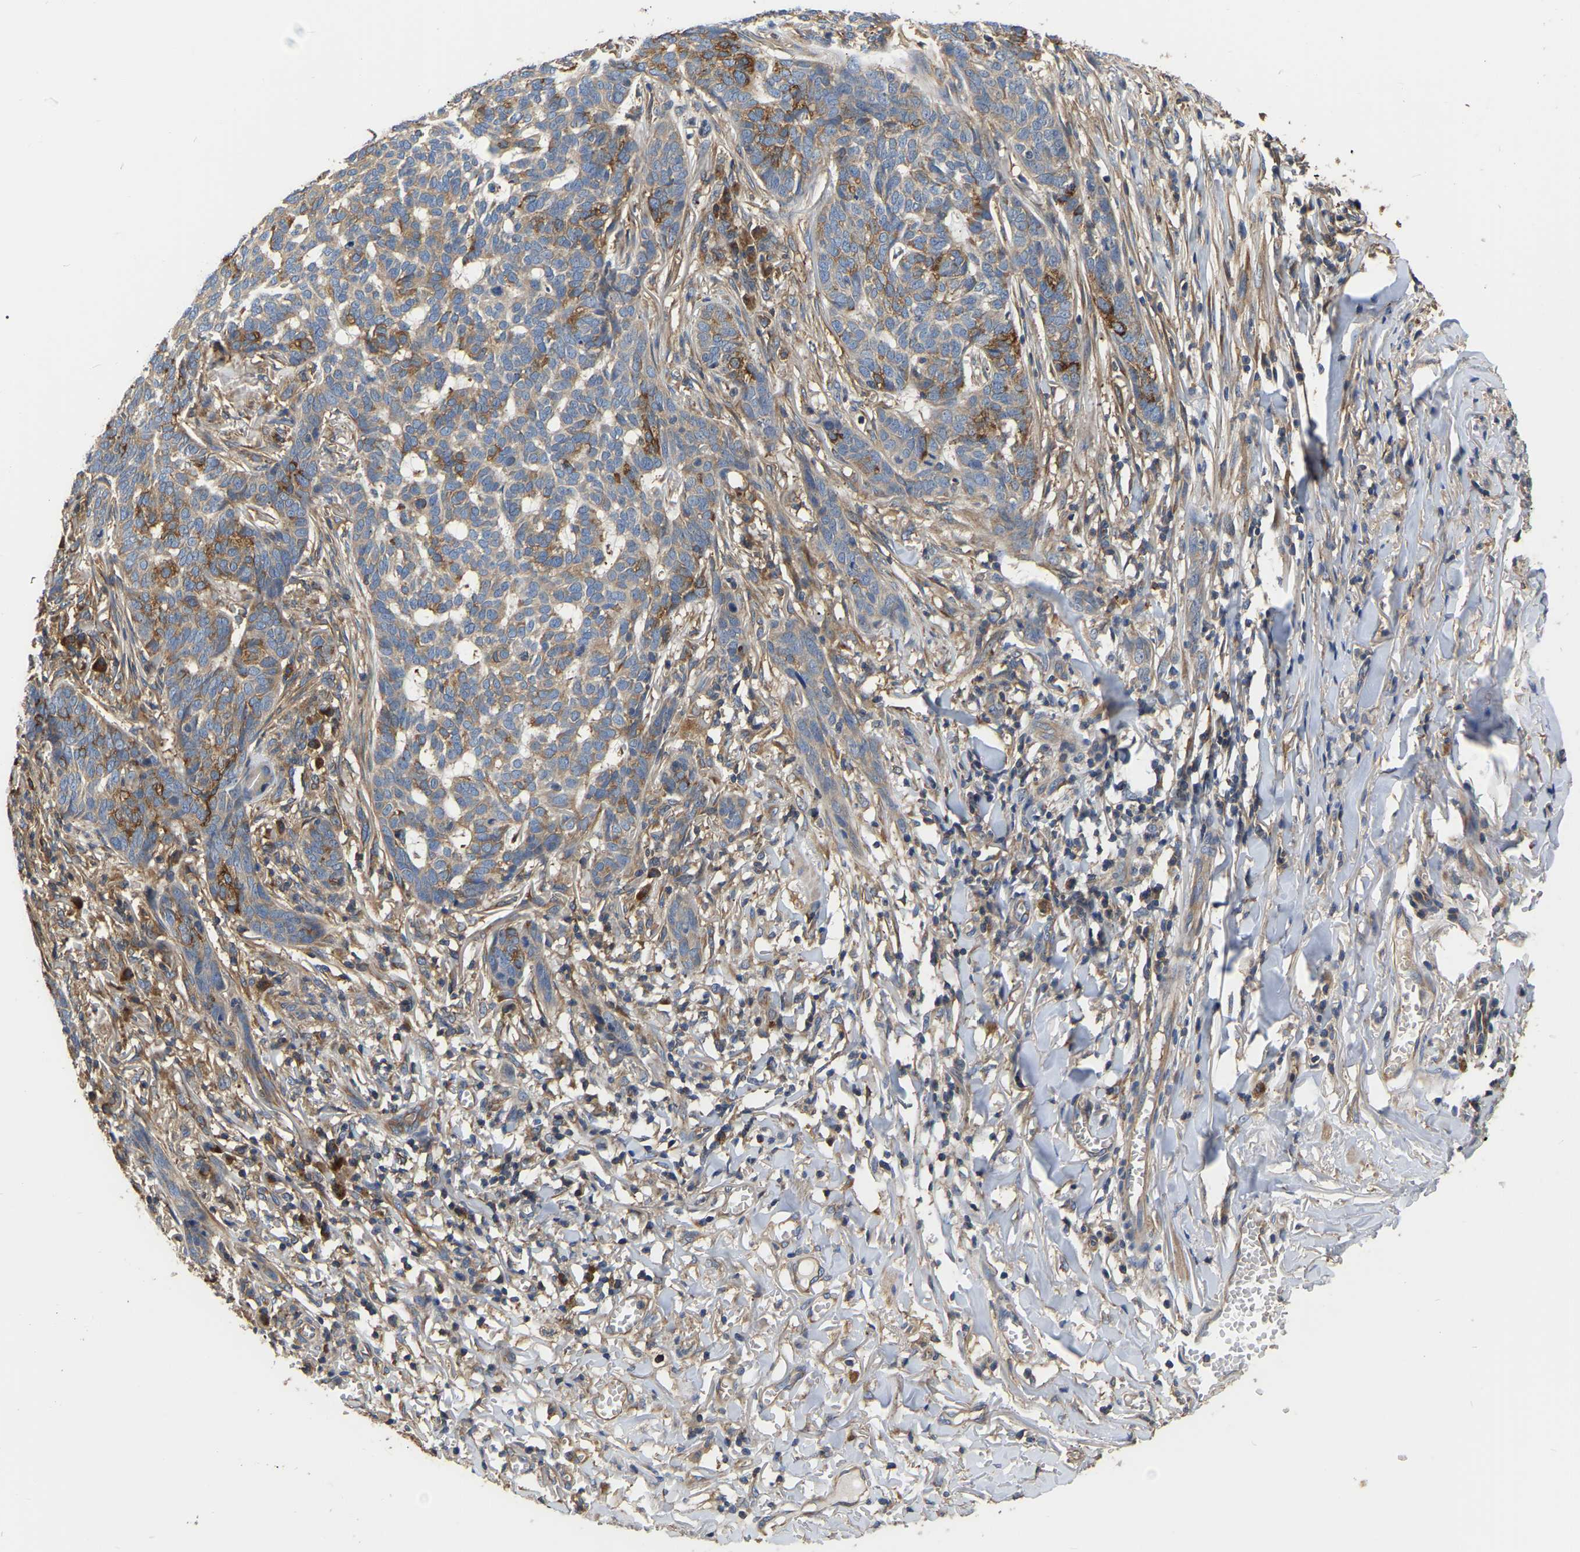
{"staining": {"intensity": "moderate", "quantity": "25%-75%", "location": "cytoplasmic/membranous"}, "tissue": "skin cancer", "cell_type": "Tumor cells", "image_type": "cancer", "snomed": [{"axis": "morphology", "description": "Basal cell carcinoma"}, {"axis": "topography", "description": "Skin"}], "caption": "The immunohistochemical stain labels moderate cytoplasmic/membranous staining in tumor cells of skin basal cell carcinoma tissue. (Stains: DAB in brown, nuclei in blue, Microscopy: brightfield microscopy at high magnification).", "gene": "GARS1", "patient": {"sex": "male", "age": 85}}